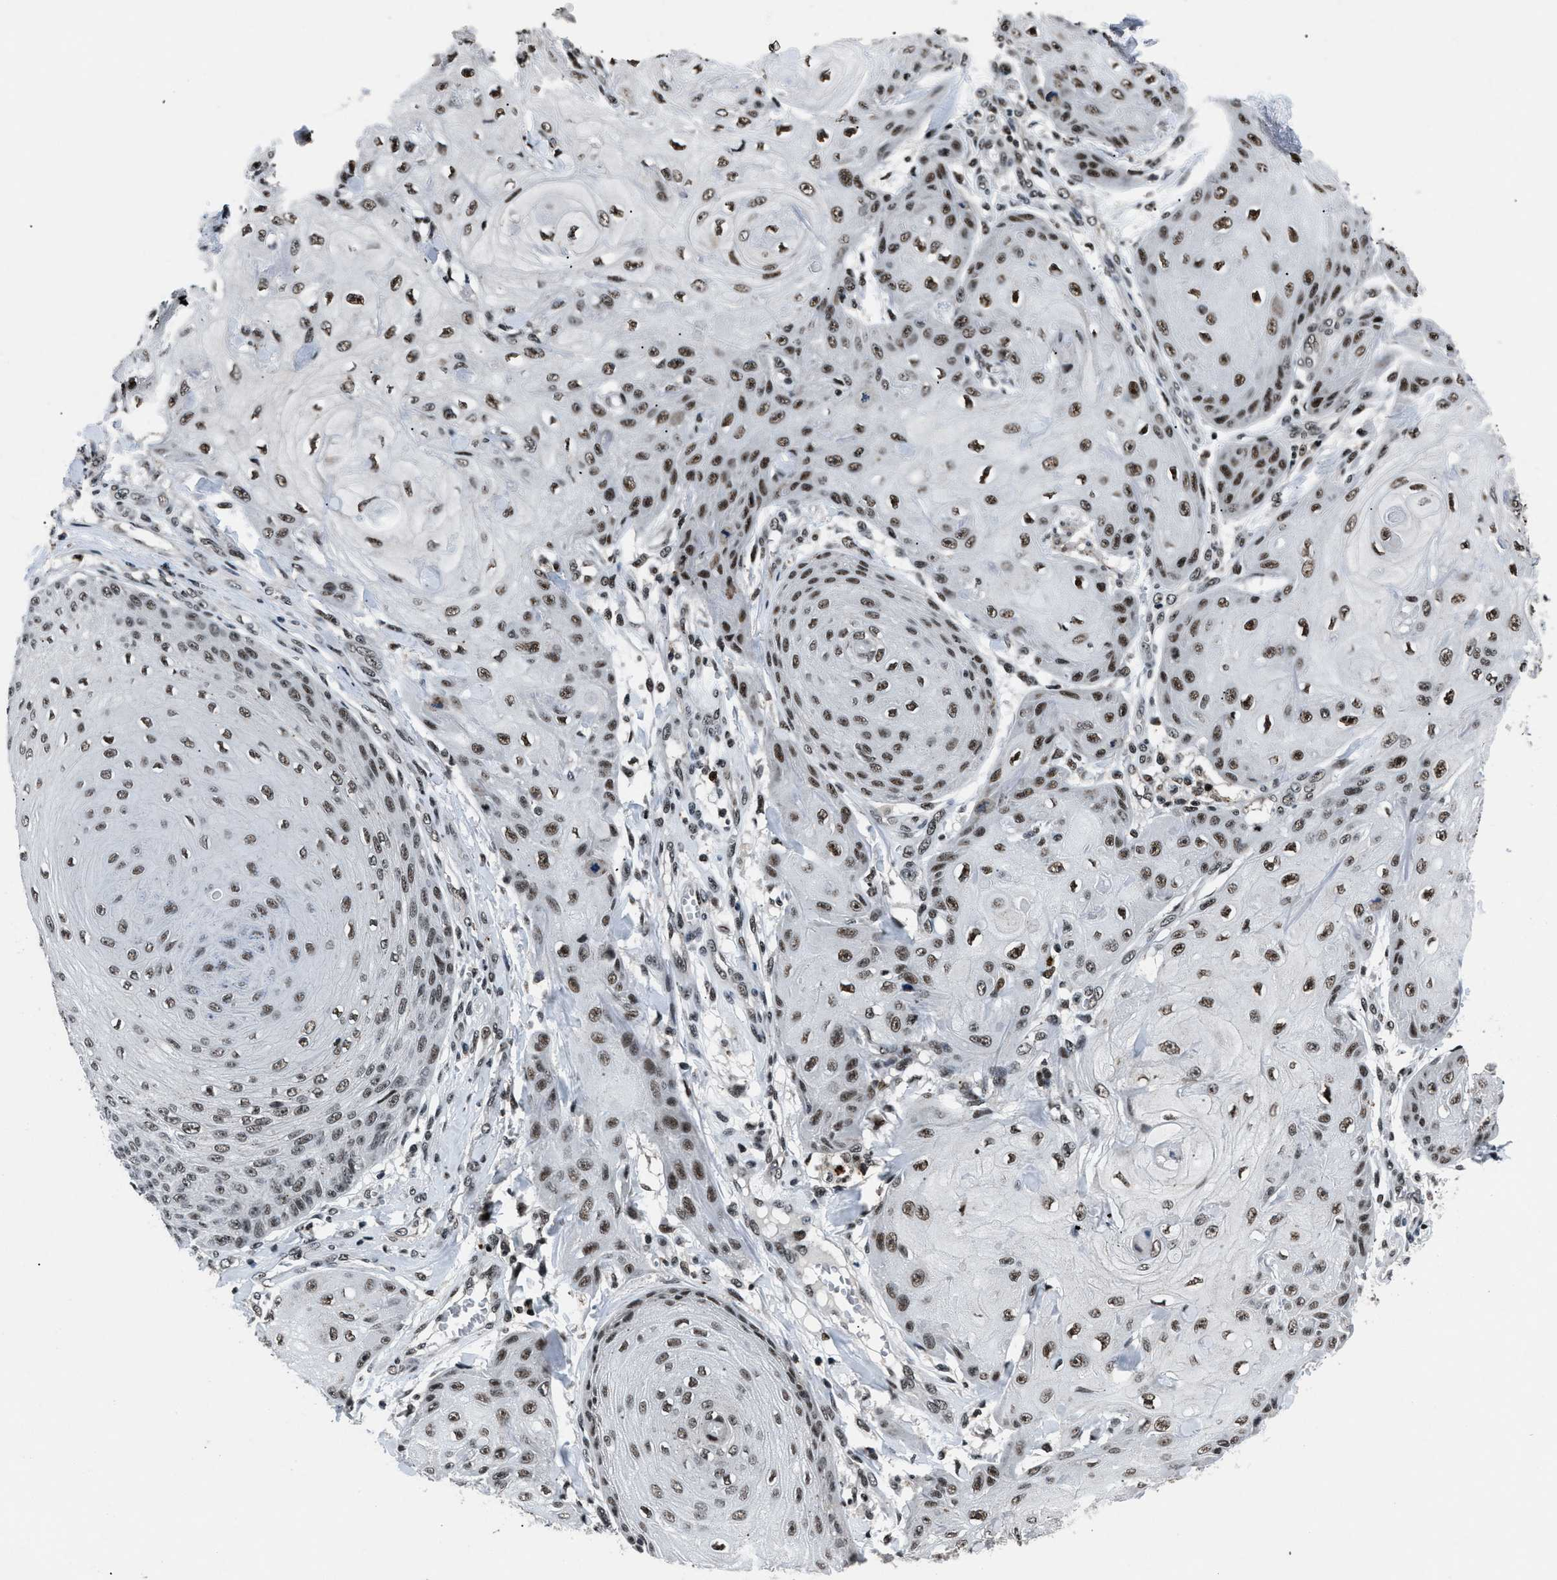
{"staining": {"intensity": "strong", "quantity": ">75%", "location": "nuclear"}, "tissue": "skin cancer", "cell_type": "Tumor cells", "image_type": "cancer", "snomed": [{"axis": "morphology", "description": "Squamous cell carcinoma, NOS"}, {"axis": "topography", "description": "Skin"}], "caption": "This is a micrograph of immunohistochemistry (IHC) staining of squamous cell carcinoma (skin), which shows strong expression in the nuclear of tumor cells.", "gene": "SMARCB1", "patient": {"sex": "male", "age": 74}}